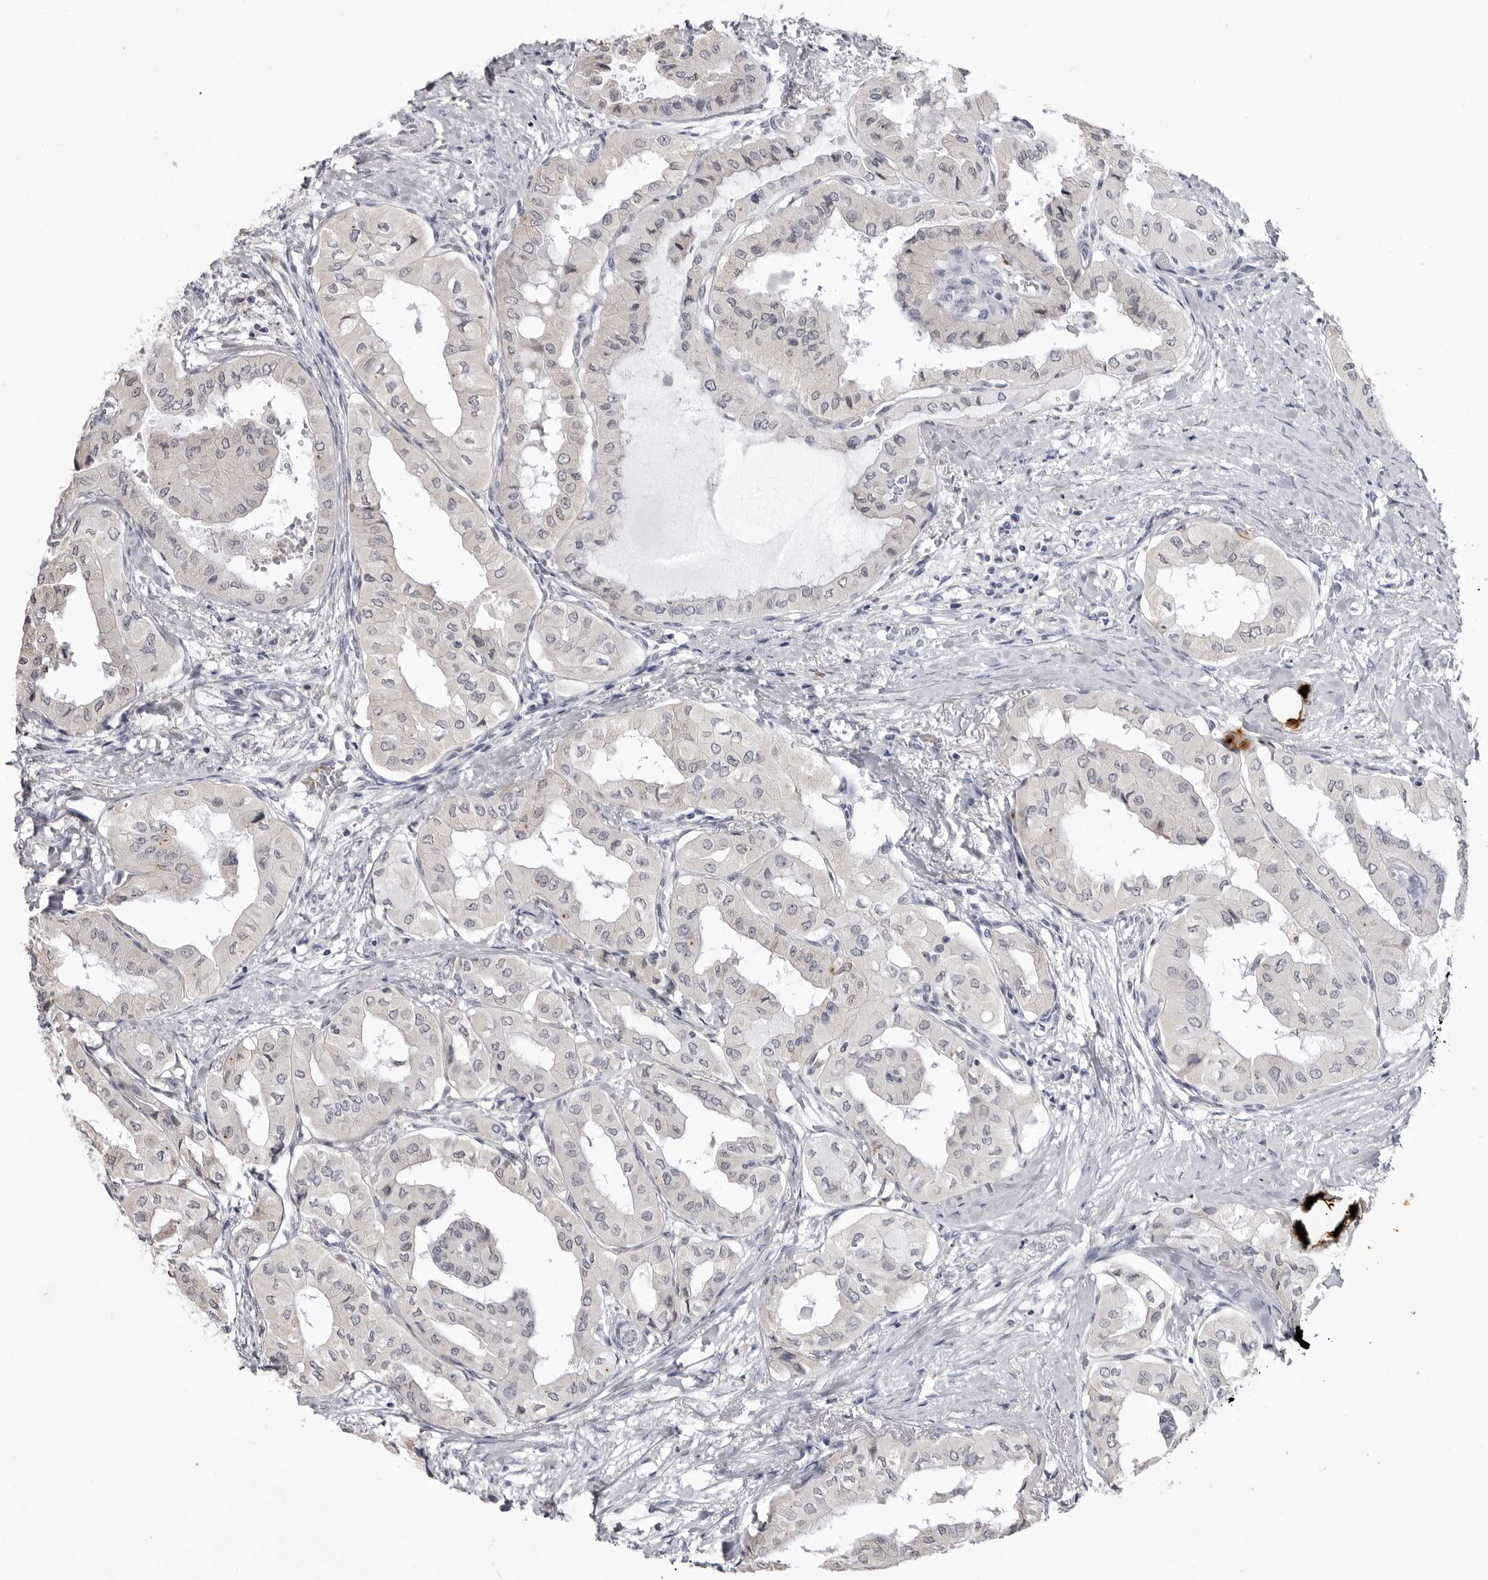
{"staining": {"intensity": "negative", "quantity": "none", "location": "none"}, "tissue": "thyroid cancer", "cell_type": "Tumor cells", "image_type": "cancer", "snomed": [{"axis": "morphology", "description": "Papillary adenocarcinoma, NOS"}, {"axis": "topography", "description": "Thyroid gland"}], "caption": "Human papillary adenocarcinoma (thyroid) stained for a protein using immunohistochemistry (IHC) exhibits no staining in tumor cells.", "gene": "STAP2", "patient": {"sex": "female", "age": 59}}